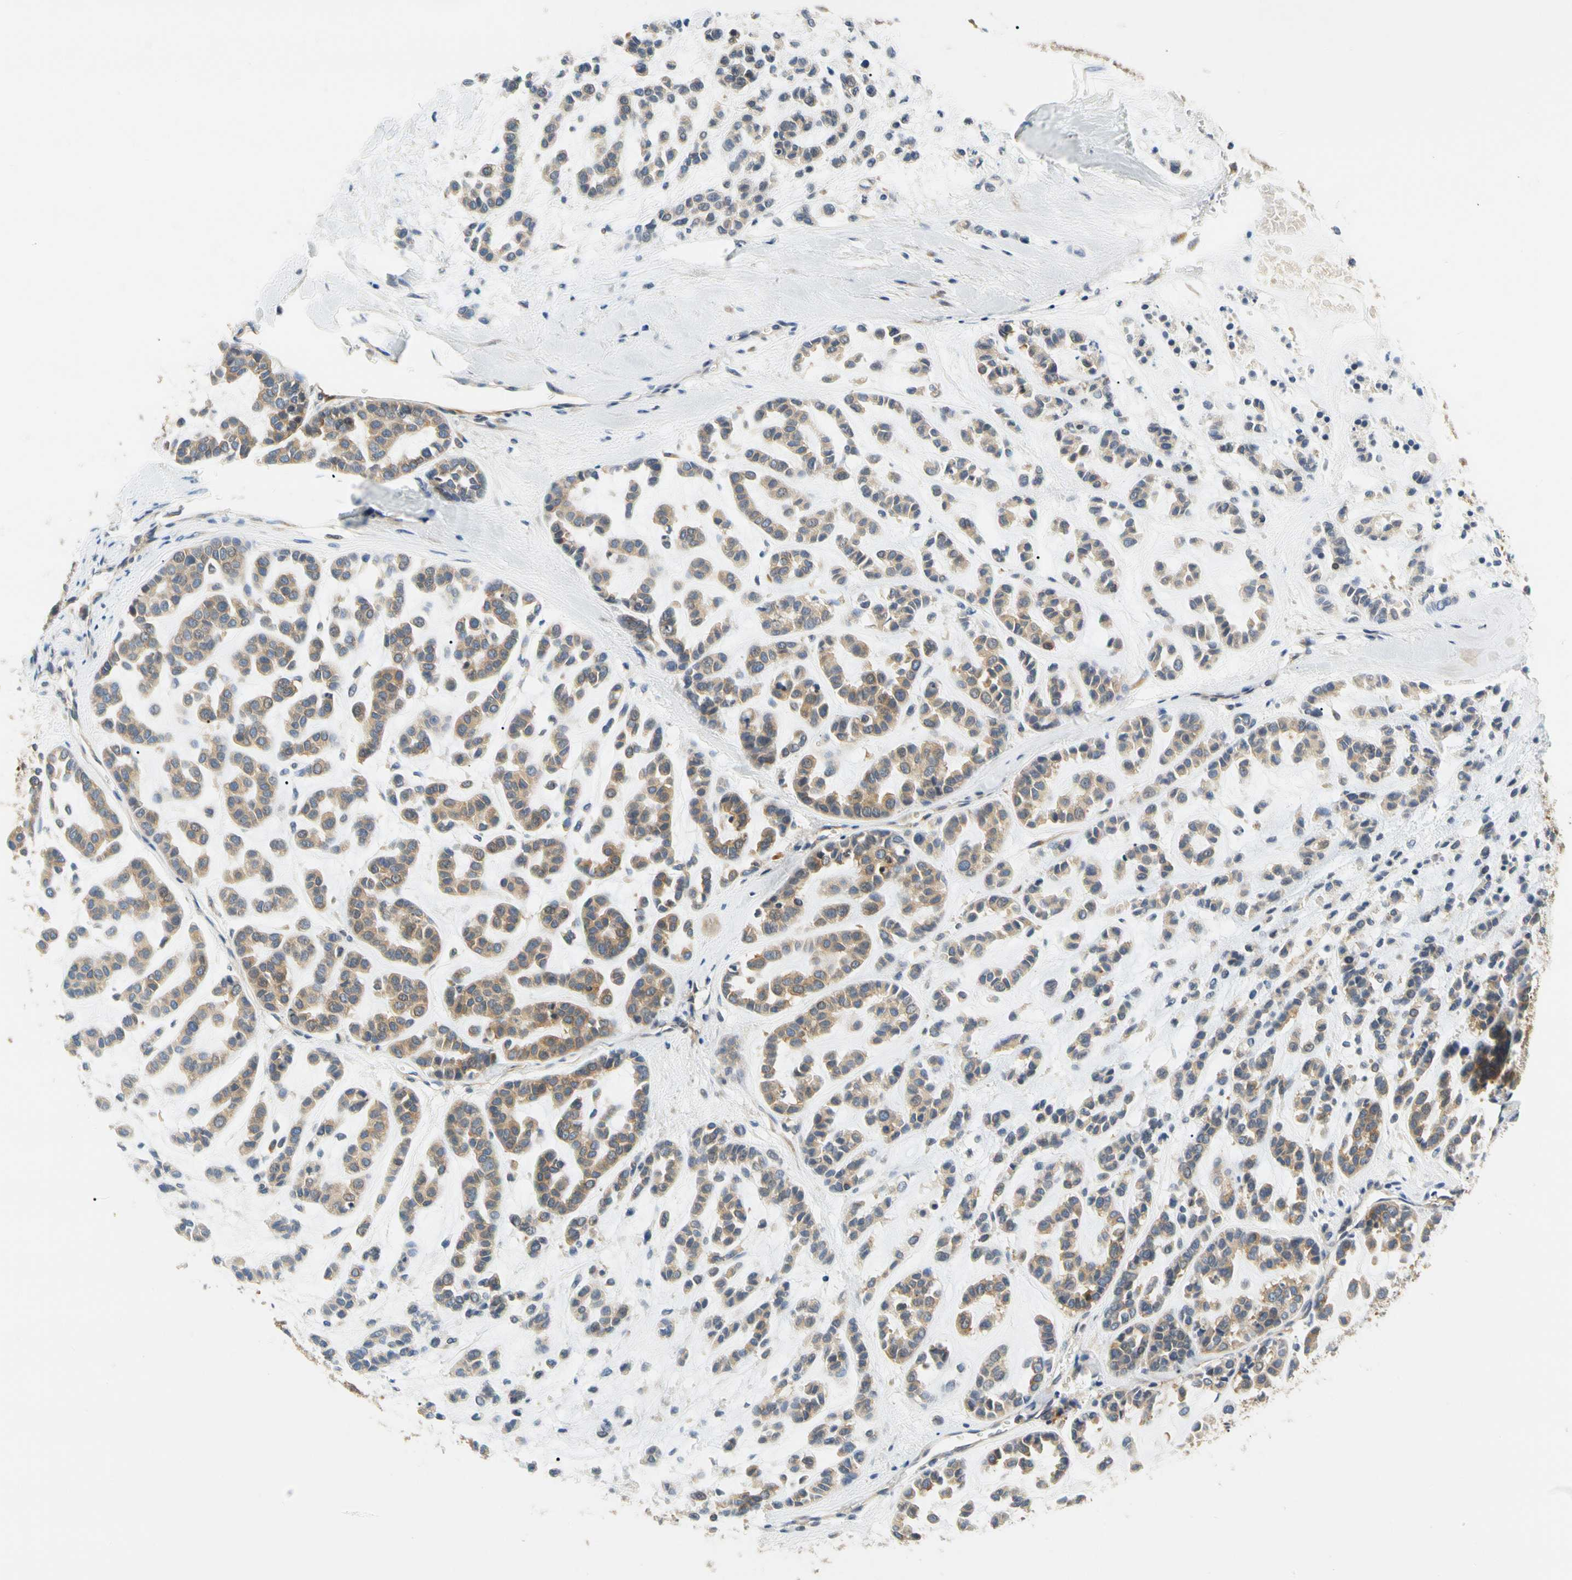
{"staining": {"intensity": "moderate", "quantity": ">75%", "location": "cytoplasmic/membranous"}, "tissue": "head and neck cancer", "cell_type": "Tumor cells", "image_type": "cancer", "snomed": [{"axis": "morphology", "description": "Adenocarcinoma, NOS"}, {"axis": "morphology", "description": "Adenoma, NOS"}, {"axis": "topography", "description": "Head-Neck"}], "caption": "Head and neck cancer stained for a protein reveals moderate cytoplasmic/membranous positivity in tumor cells.", "gene": "LRRC47", "patient": {"sex": "female", "age": 55}}